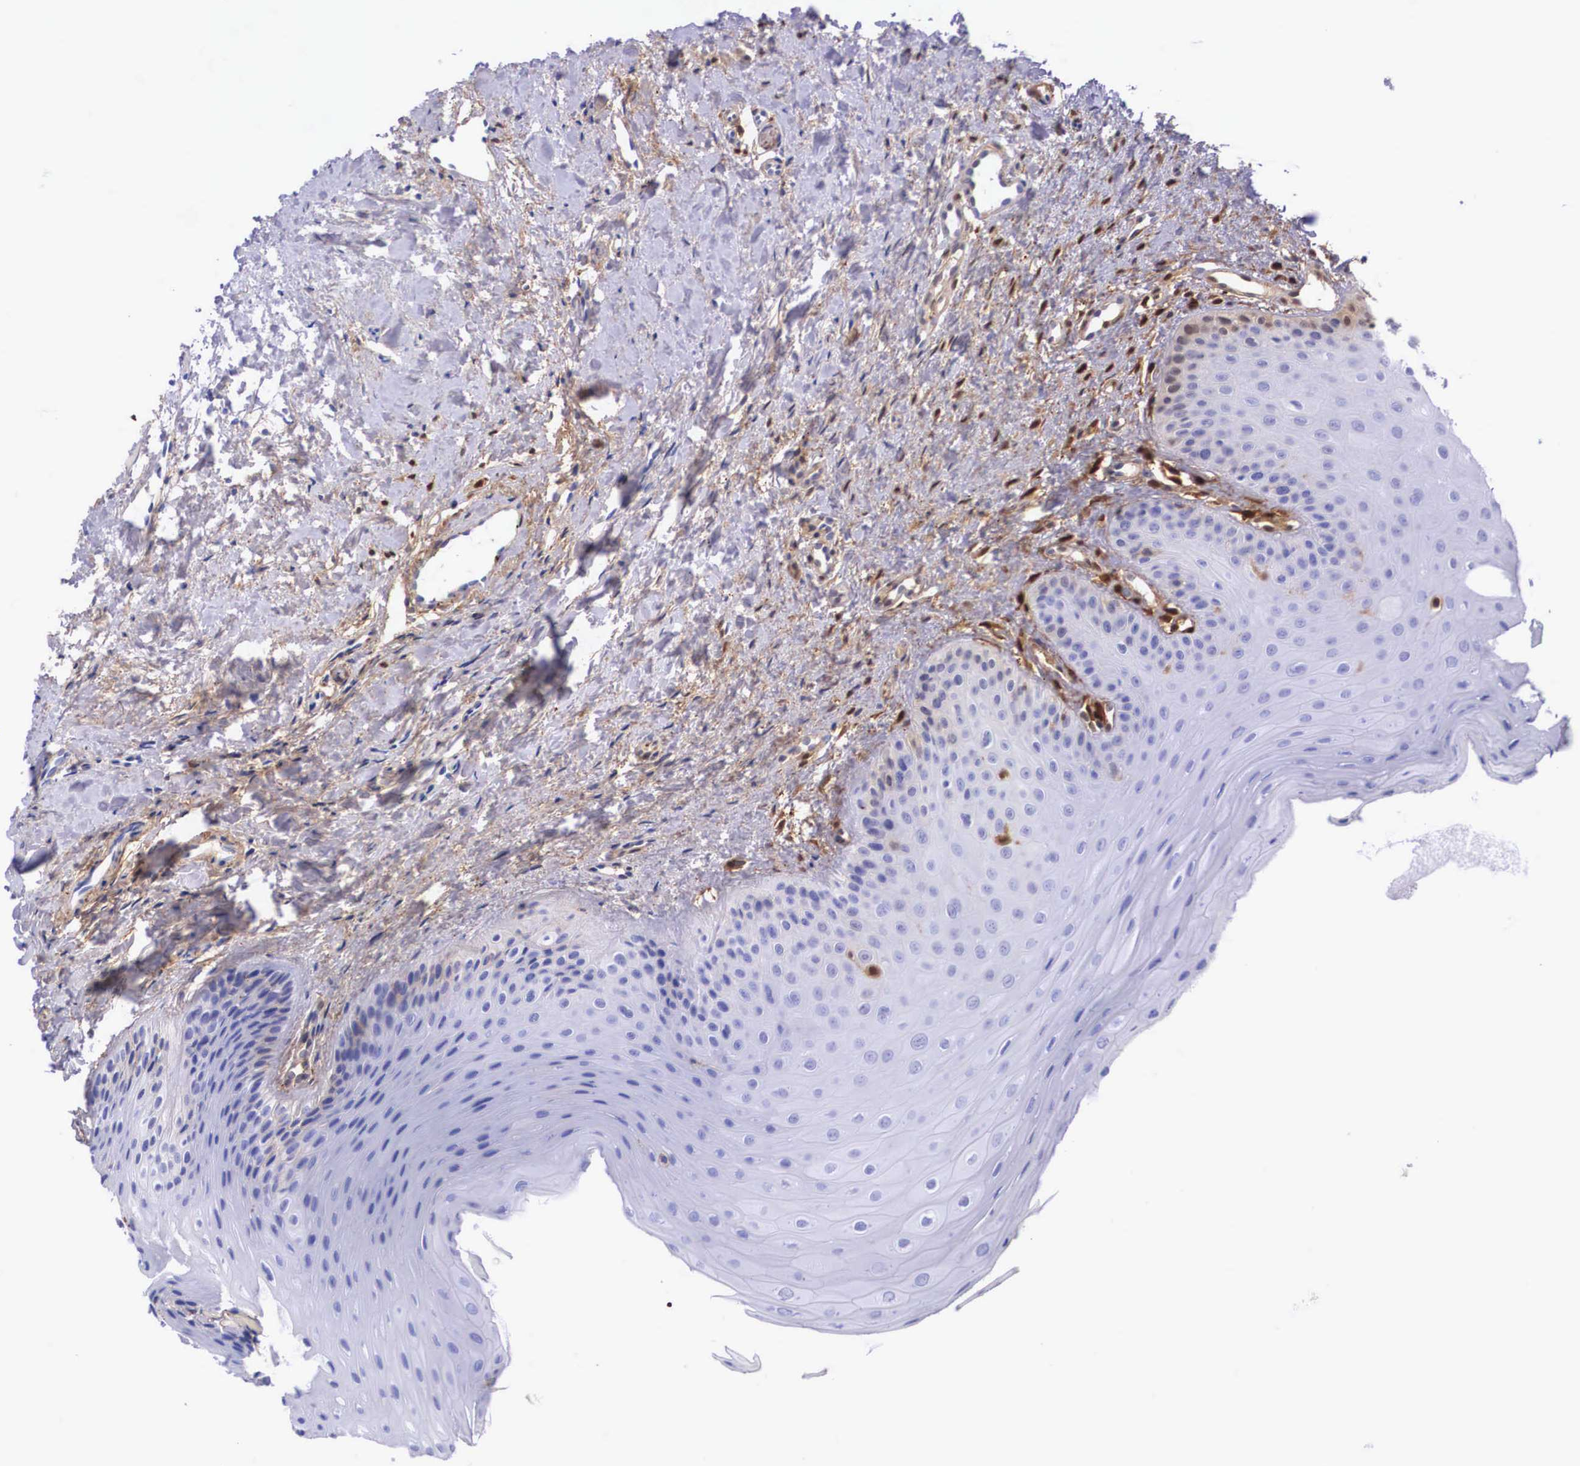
{"staining": {"intensity": "negative", "quantity": "none", "location": "none"}, "tissue": "oral mucosa", "cell_type": "Squamous epithelial cells", "image_type": "normal", "snomed": [{"axis": "morphology", "description": "Normal tissue, NOS"}, {"axis": "topography", "description": "Oral tissue"}], "caption": "High power microscopy image of an immunohistochemistry photomicrograph of benign oral mucosa, revealing no significant staining in squamous epithelial cells.", "gene": "LGALS1", "patient": {"sex": "female", "age": 23}}